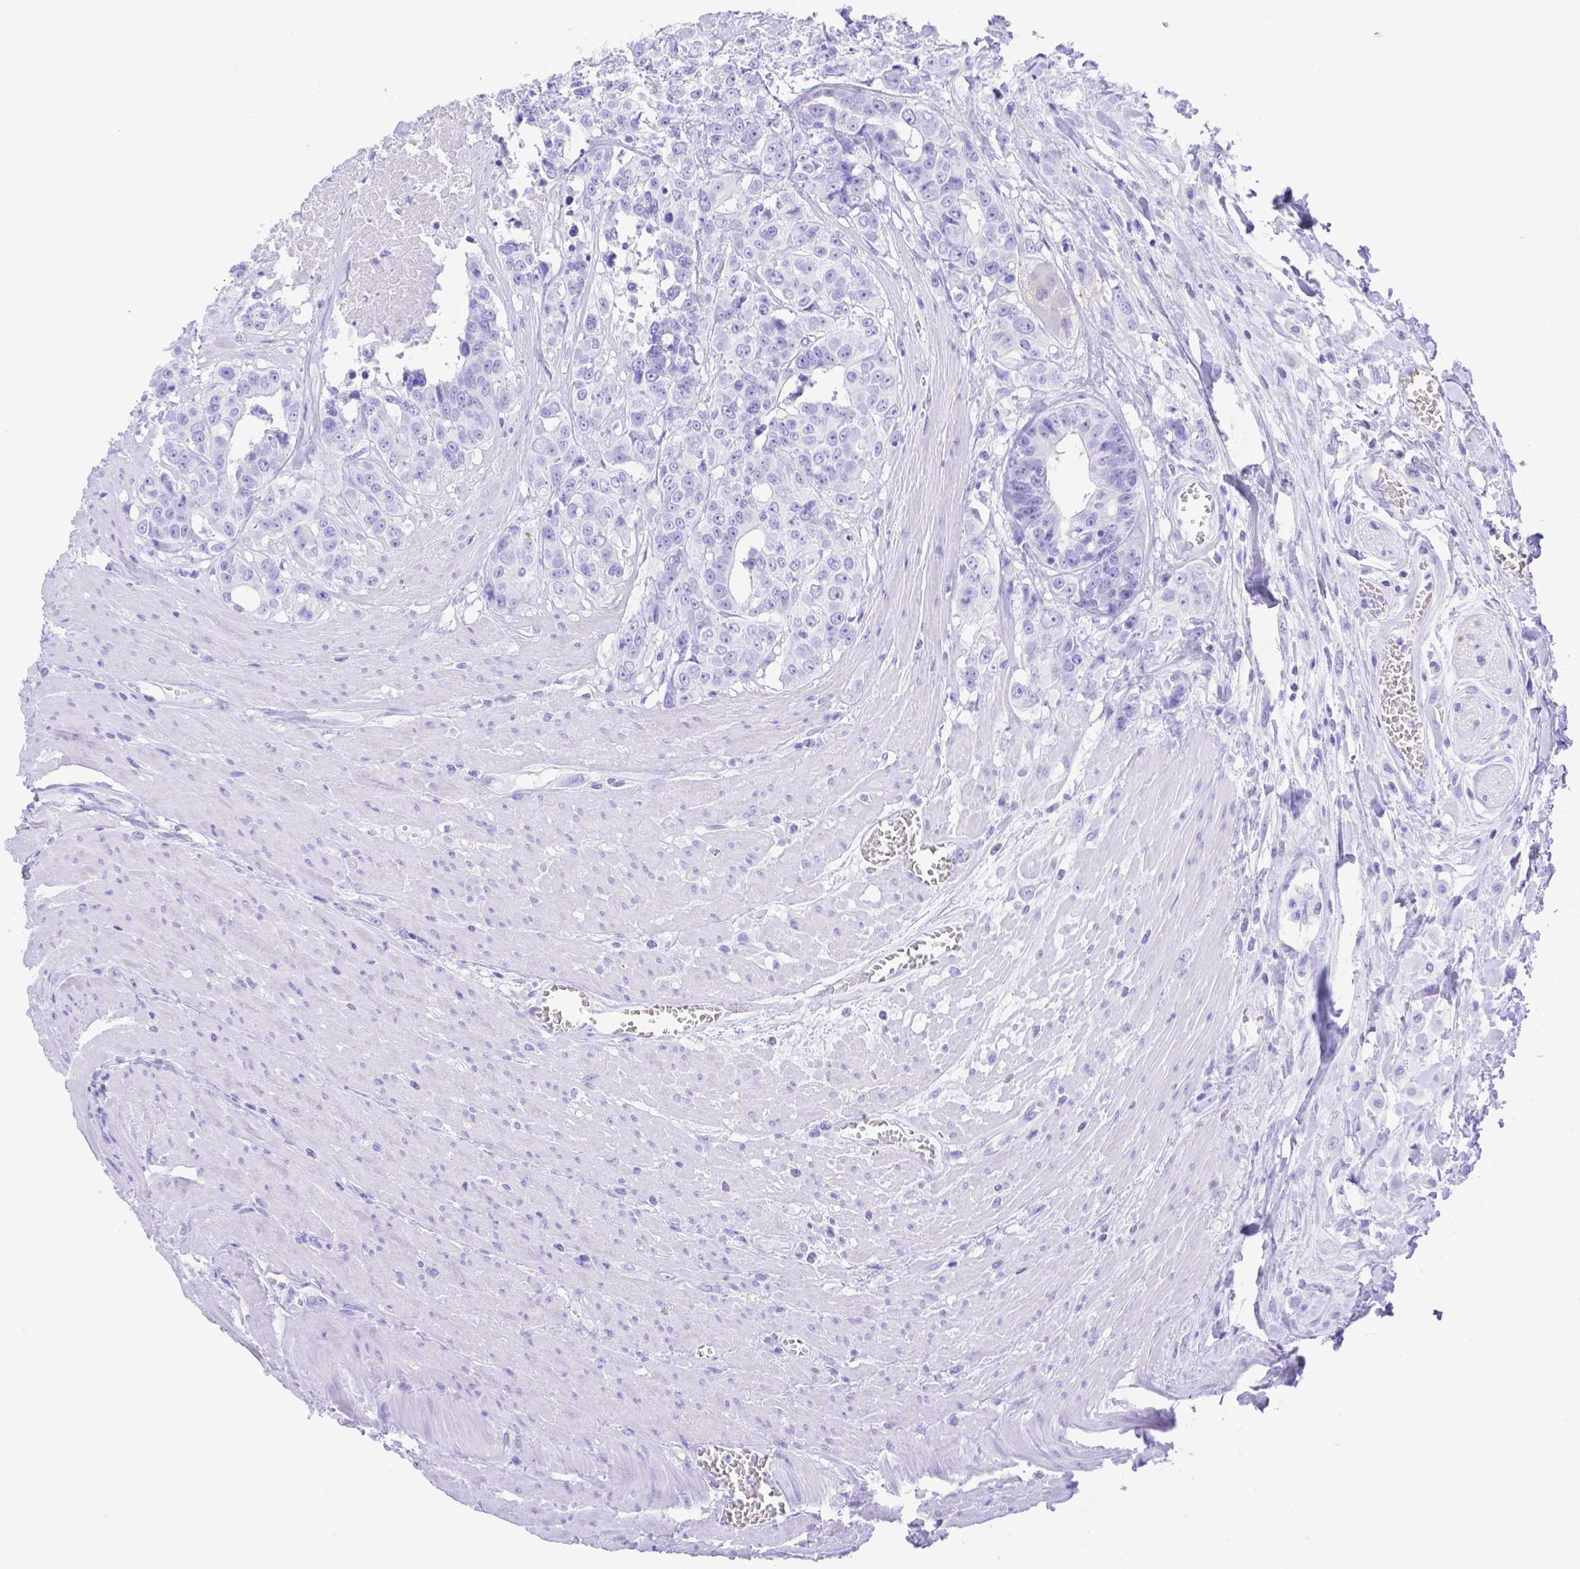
{"staining": {"intensity": "negative", "quantity": "none", "location": "none"}, "tissue": "colorectal cancer", "cell_type": "Tumor cells", "image_type": "cancer", "snomed": [{"axis": "morphology", "description": "Adenocarcinoma, NOS"}, {"axis": "topography", "description": "Rectum"}], "caption": "Immunohistochemical staining of adenocarcinoma (colorectal) demonstrates no significant expression in tumor cells.", "gene": "SMR3A", "patient": {"sex": "female", "age": 62}}